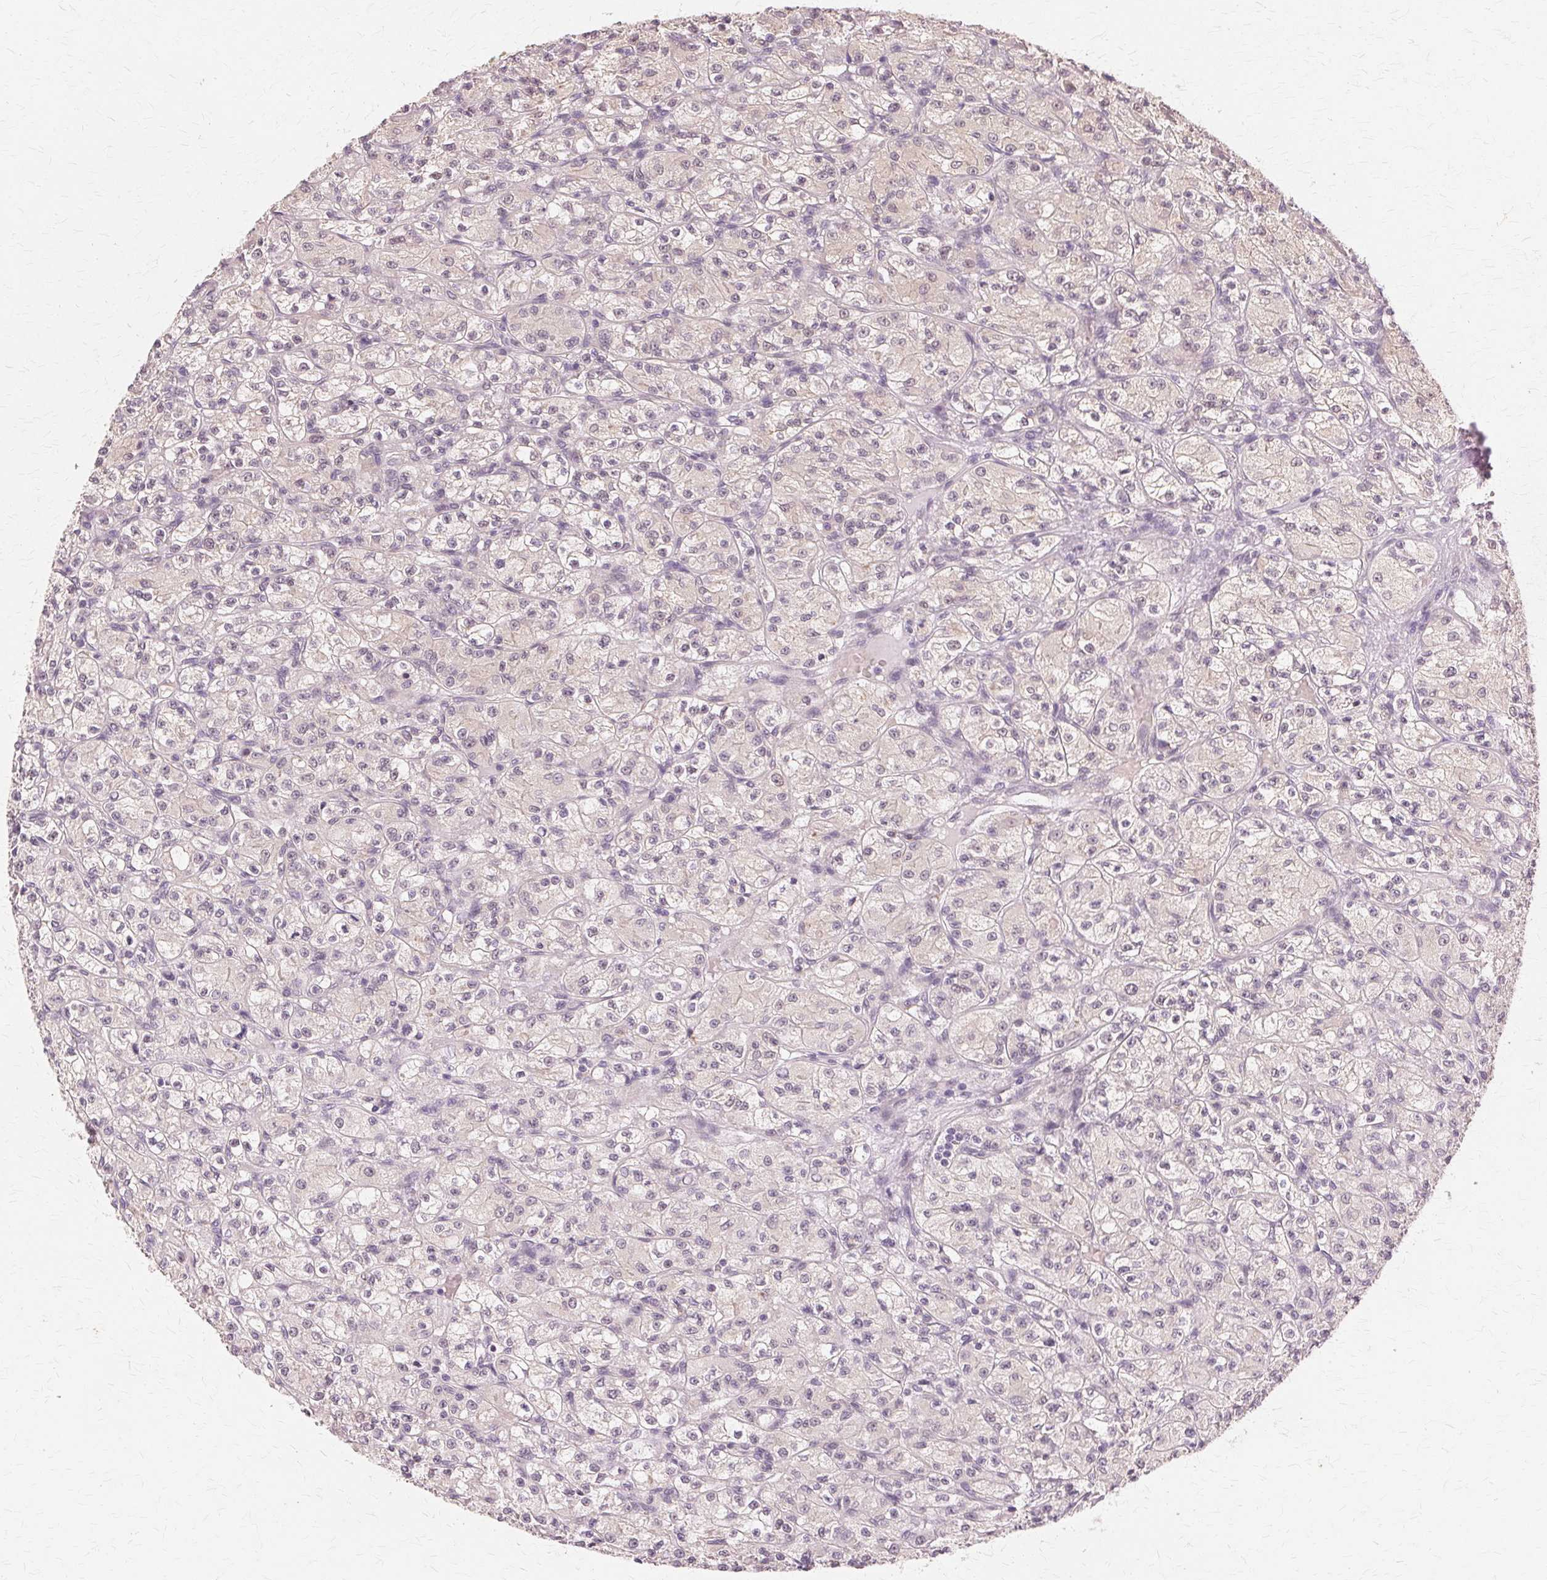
{"staining": {"intensity": "negative", "quantity": "none", "location": "none"}, "tissue": "renal cancer", "cell_type": "Tumor cells", "image_type": "cancer", "snomed": [{"axis": "morphology", "description": "Adenocarcinoma, NOS"}, {"axis": "topography", "description": "Kidney"}], "caption": "Adenocarcinoma (renal) was stained to show a protein in brown. There is no significant positivity in tumor cells. The staining is performed using DAB brown chromogen with nuclei counter-stained in using hematoxylin.", "gene": "PRMT5", "patient": {"sex": "female", "age": 70}}